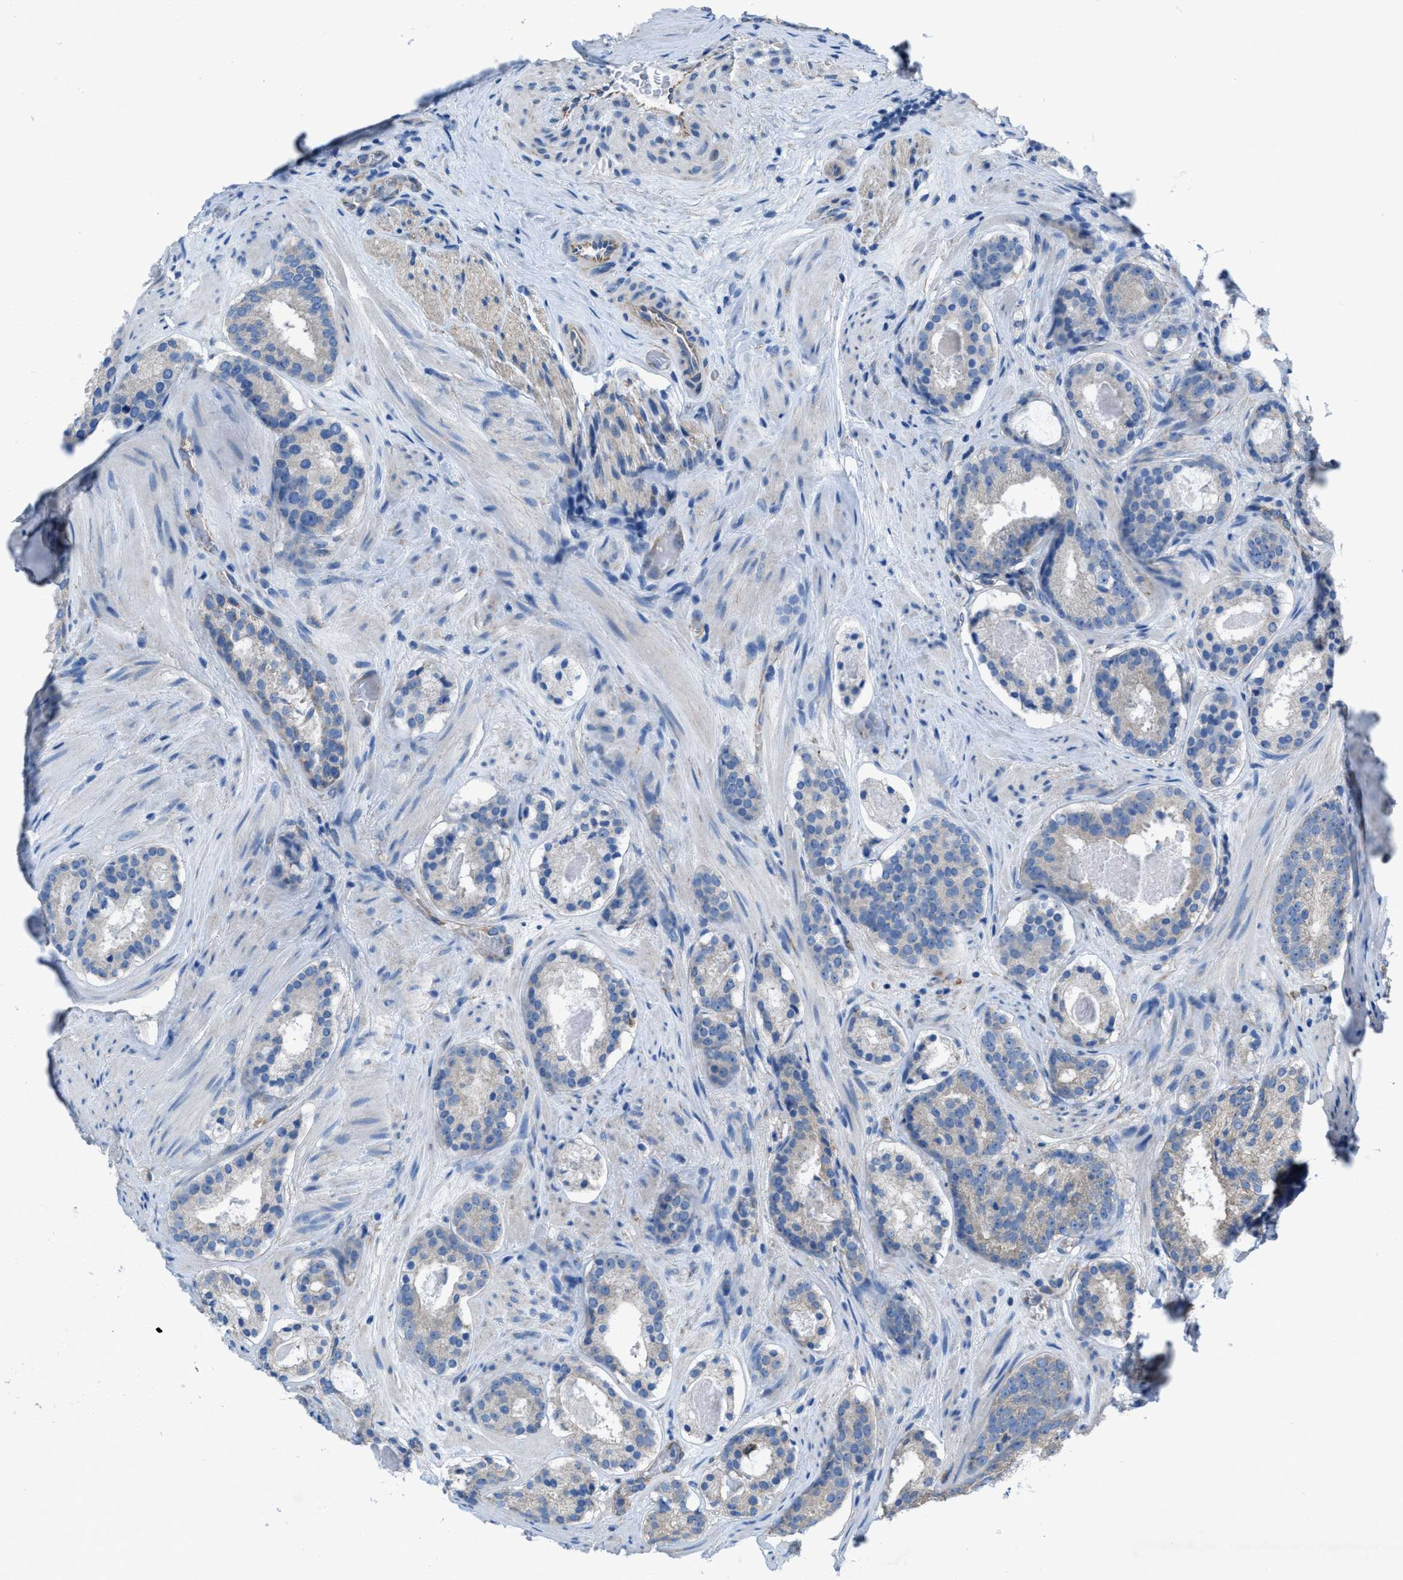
{"staining": {"intensity": "negative", "quantity": "none", "location": "none"}, "tissue": "prostate cancer", "cell_type": "Tumor cells", "image_type": "cancer", "snomed": [{"axis": "morphology", "description": "Adenocarcinoma, Low grade"}, {"axis": "topography", "description": "Prostate"}], "caption": "Tumor cells show no significant protein staining in adenocarcinoma (low-grade) (prostate). The staining is performed using DAB (3,3'-diaminobenzidine) brown chromogen with nuclei counter-stained in using hematoxylin.", "gene": "DOLPP1", "patient": {"sex": "male", "age": 69}}